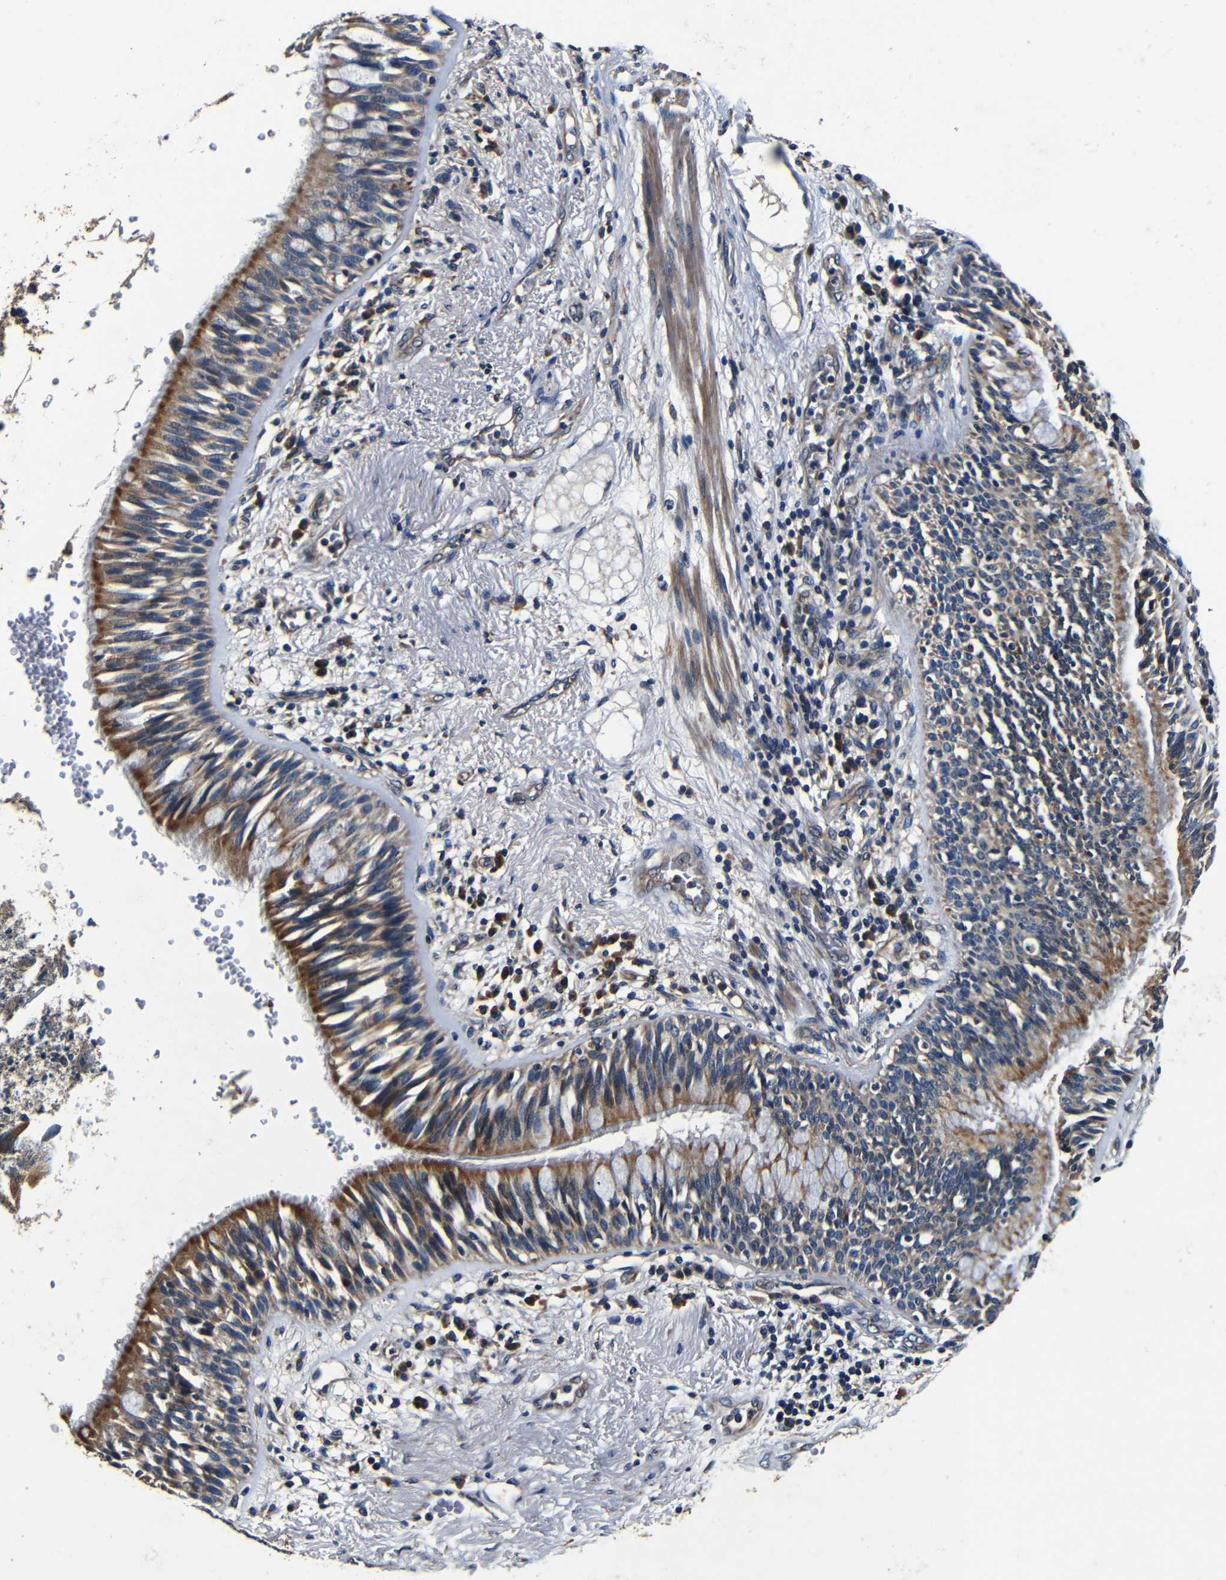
{"staining": {"intensity": "strong", "quantity": ">75%", "location": "cytoplasmic/membranous"}, "tissue": "bronchus", "cell_type": "Respiratory epithelial cells", "image_type": "normal", "snomed": [{"axis": "morphology", "description": "Normal tissue, NOS"}, {"axis": "morphology", "description": "Adenocarcinoma, NOS"}, {"axis": "morphology", "description": "Adenocarcinoma, metastatic, NOS"}, {"axis": "topography", "description": "Lymph node"}, {"axis": "topography", "description": "Bronchus"}, {"axis": "topography", "description": "Lung"}], "caption": "IHC micrograph of normal human bronchus stained for a protein (brown), which displays high levels of strong cytoplasmic/membranous staining in approximately >75% of respiratory epithelial cells.", "gene": "MTX1", "patient": {"sex": "female", "age": 54}}